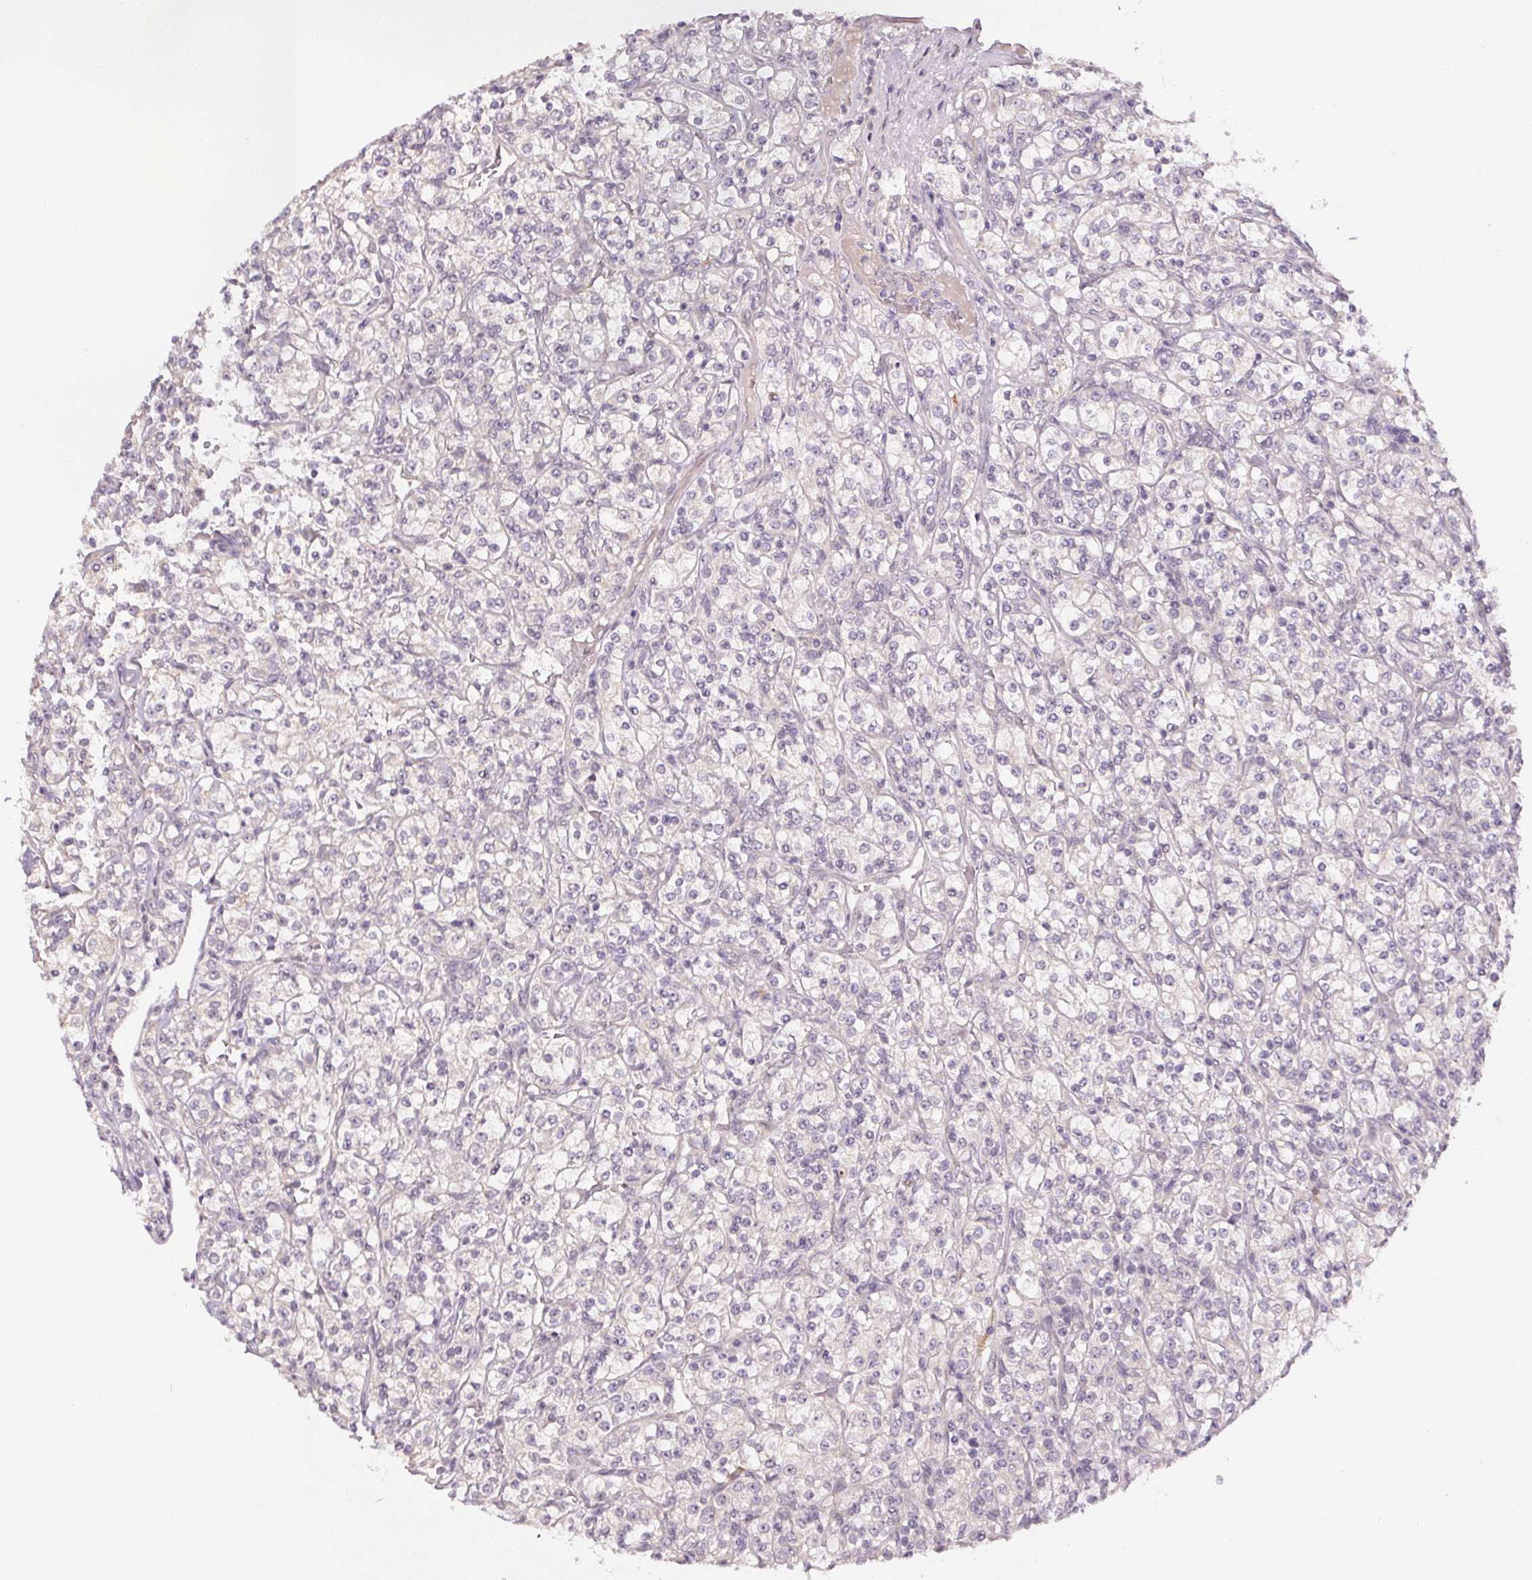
{"staining": {"intensity": "negative", "quantity": "none", "location": "none"}, "tissue": "renal cancer", "cell_type": "Tumor cells", "image_type": "cancer", "snomed": [{"axis": "morphology", "description": "Adenocarcinoma, NOS"}, {"axis": "topography", "description": "Kidney"}], "caption": "IHC of renal cancer exhibits no staining in tumor cells.", "gene": "TTC23L", "patient": {"sex": "male", "age": 77}}